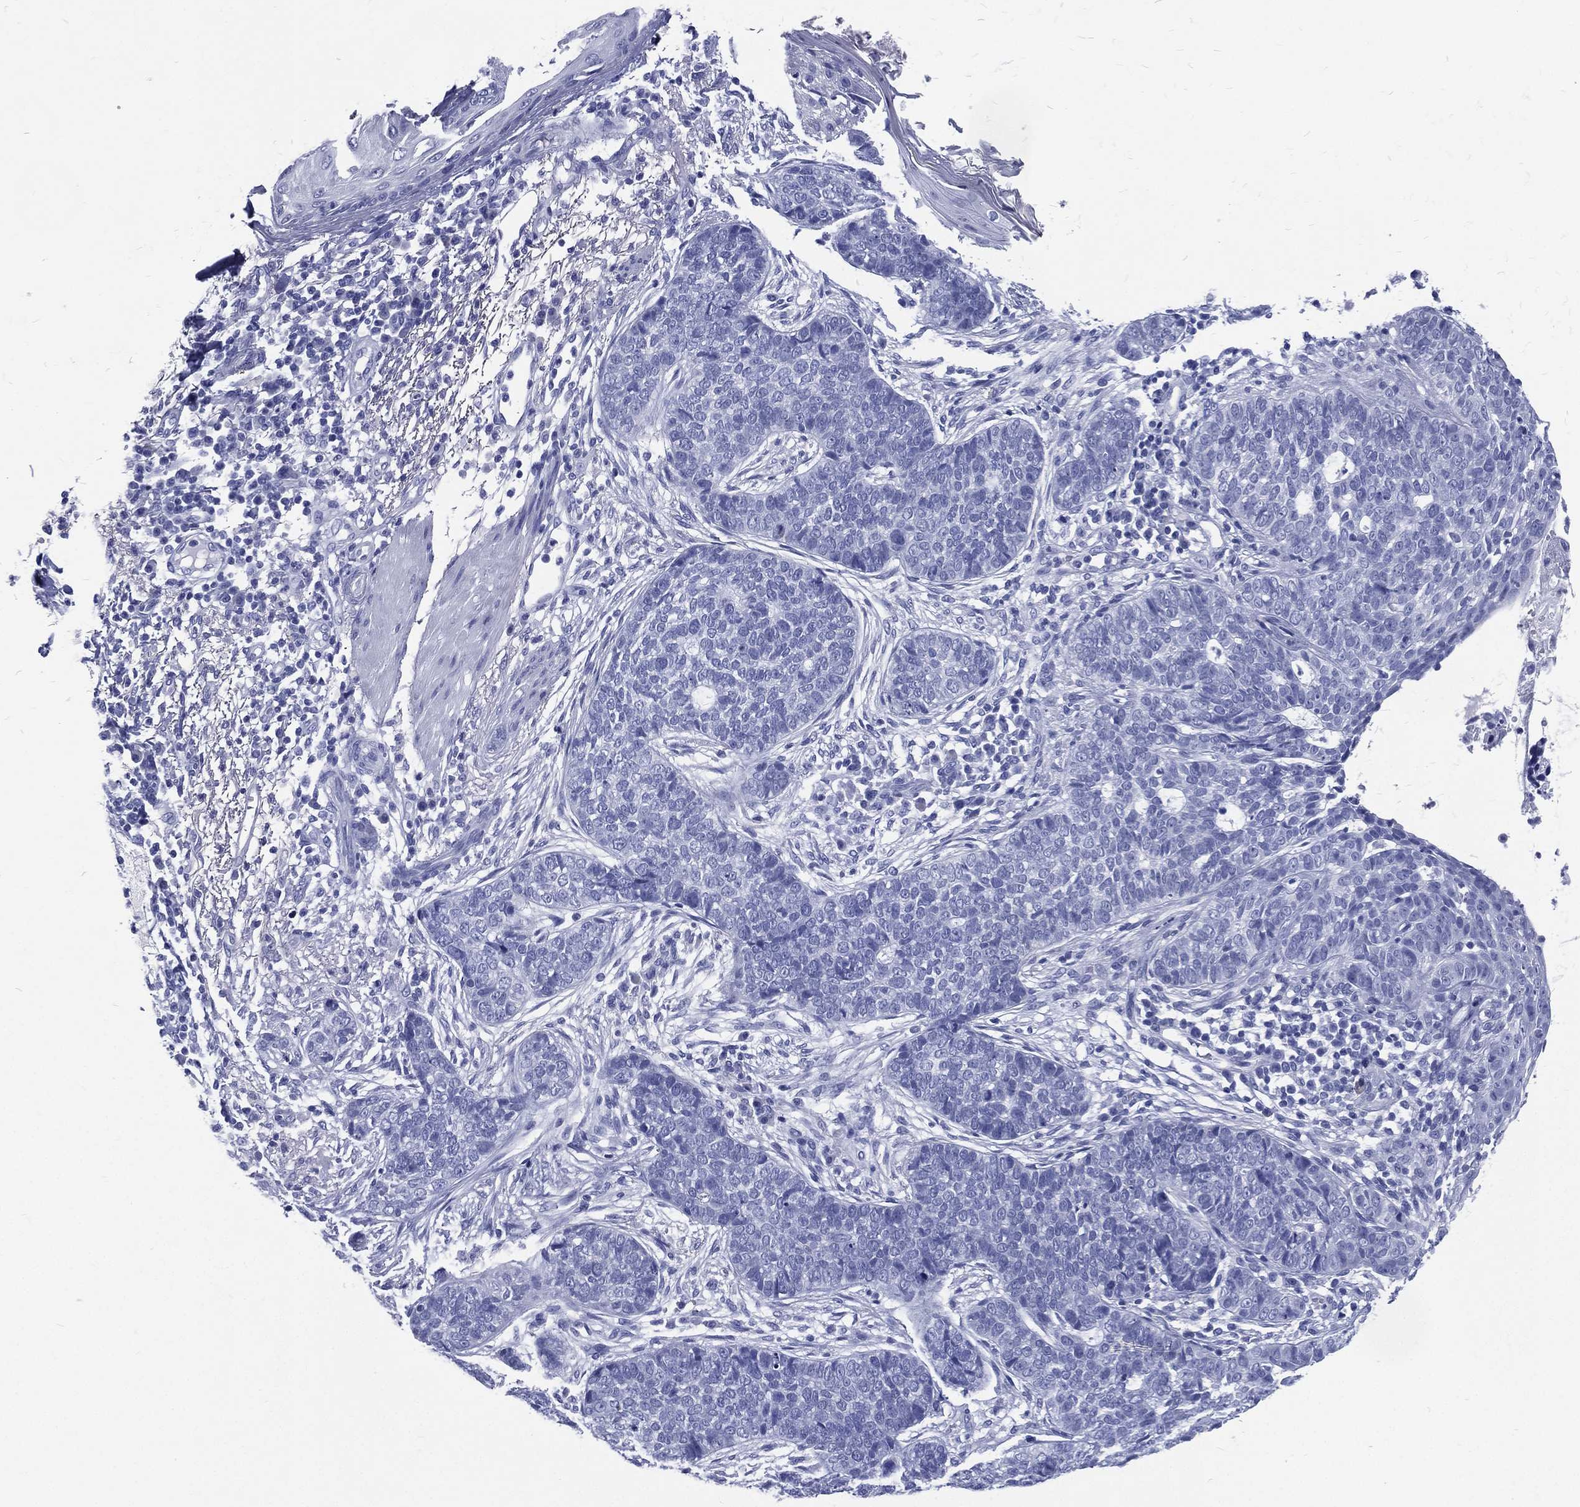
{"staining": {"intensity": "negative", "quantity": "none", "location": "none"}, "tissue": "skin cancer", "cell_type": "Tumor cells", "image_type": "cancer", "snomed": [{"axis": "morphology", "description": "Squamous cell carcinoma, NOS"}, {"axis": "topography", "description": "Skin"}], "caption": "An image of human skin cancer (squamous cell carcinoma) is negative for staining in tumor cells. (Brightfield microscopy of DAB immunohistochemistry at high magnification).", "gene": "RSPH4A", "patient": {"sex": "male", "age": 88}}